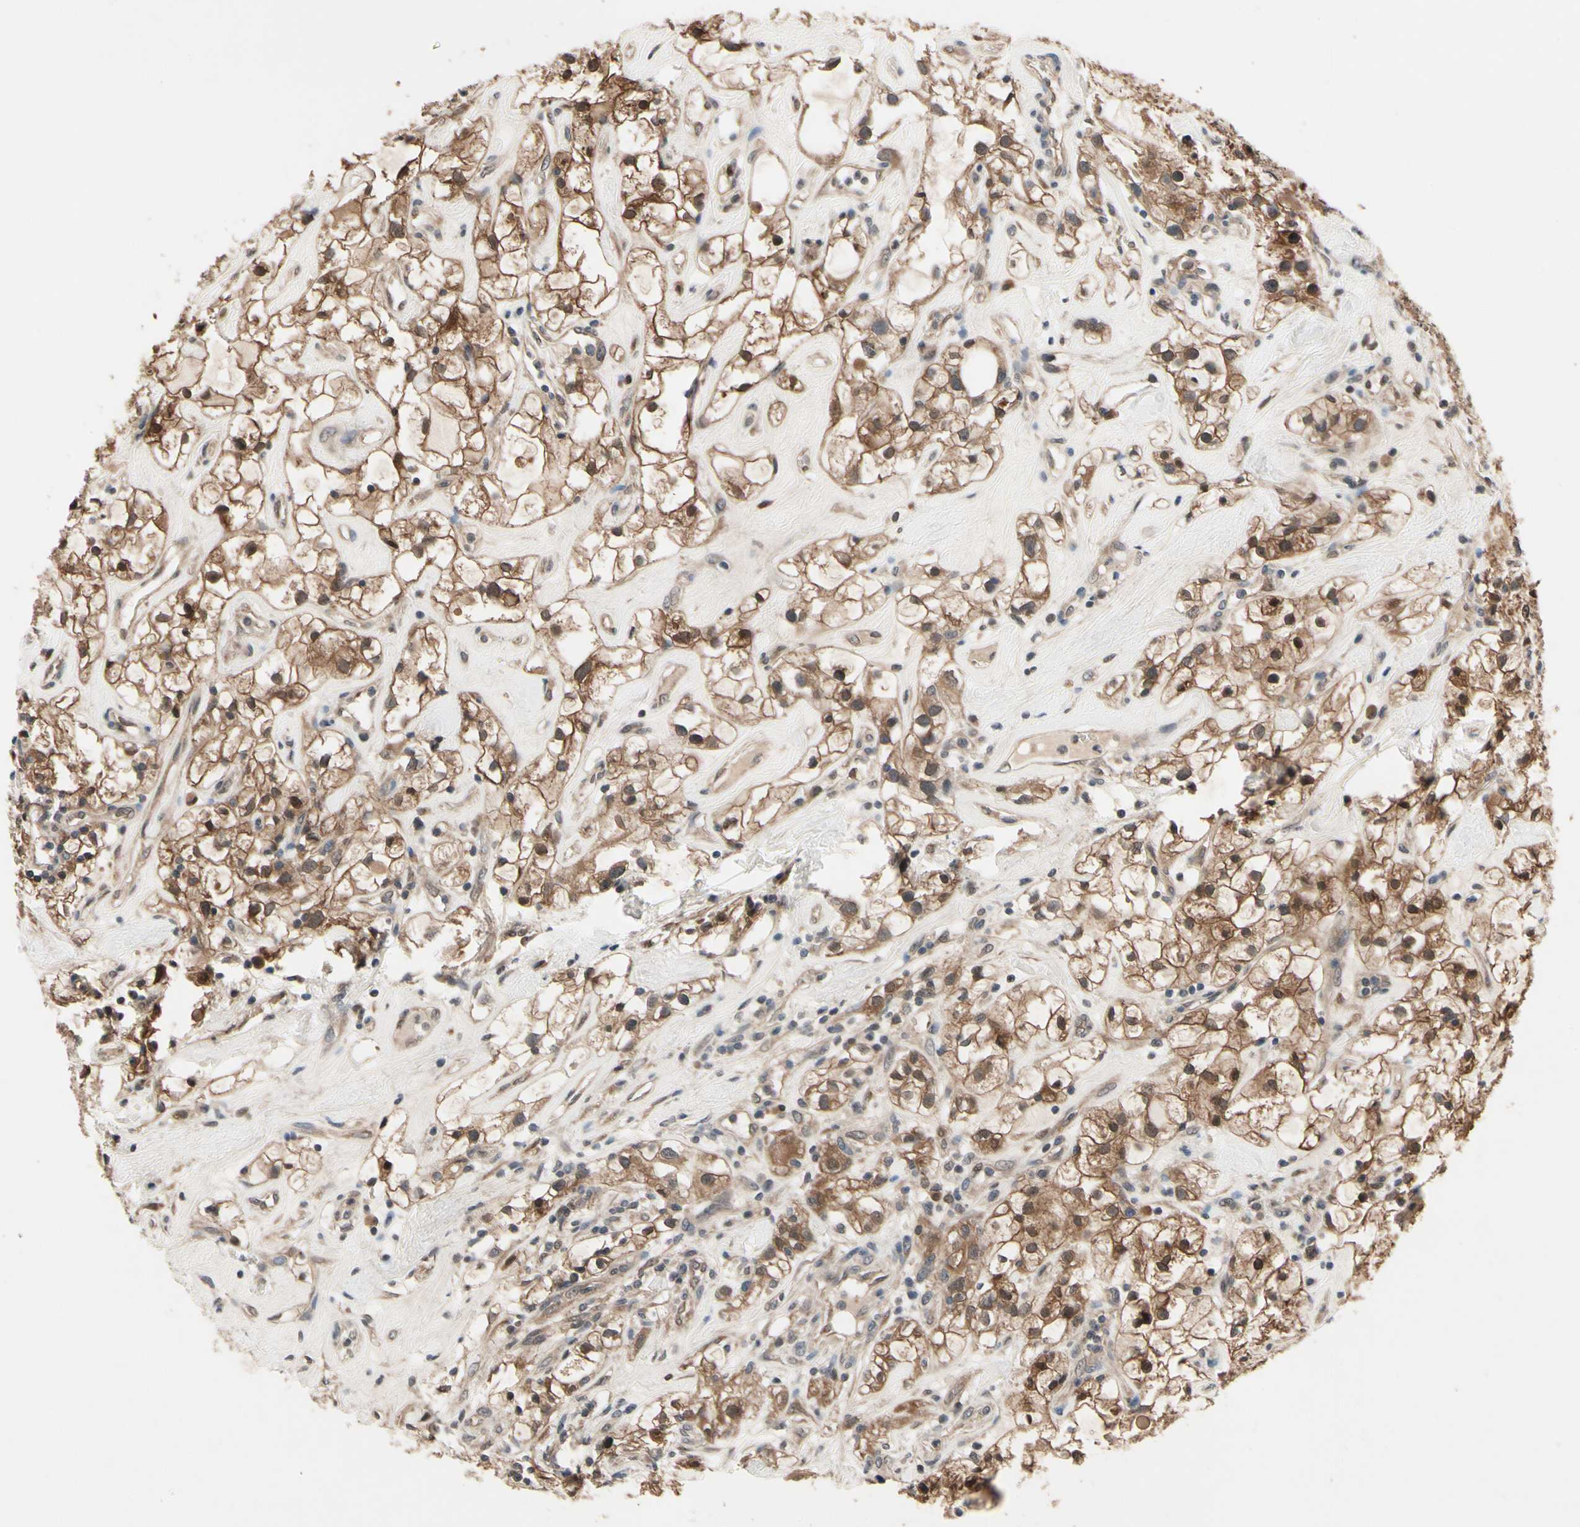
{"staining": {"intensity": "moderate", "quantity": ">75%", "location": "cytoplasmic/membranous"}, "tissue": "renal cancer", "cell_type": "Tumor cells", "image_type": "cancer", "snomed": [{"axis": "morphology", "description": "Adenocarcinoma, NOS"}, {"axis": "topography", "description": "Kidney"}], "caption": "IHC photomicrograph of neoplastic tissue: human renal cancer (adenocarcinoma) stained using immunohistochemistry (IHC) exhibits medium levels of moderate protein expression localized specifically in the cytoplasmic/membranous of tumor cells, appearing as a cytoplasmic/membranous brown color.", "gene": "PRDX6", "patient": {"sex": "female", "age": 60}}